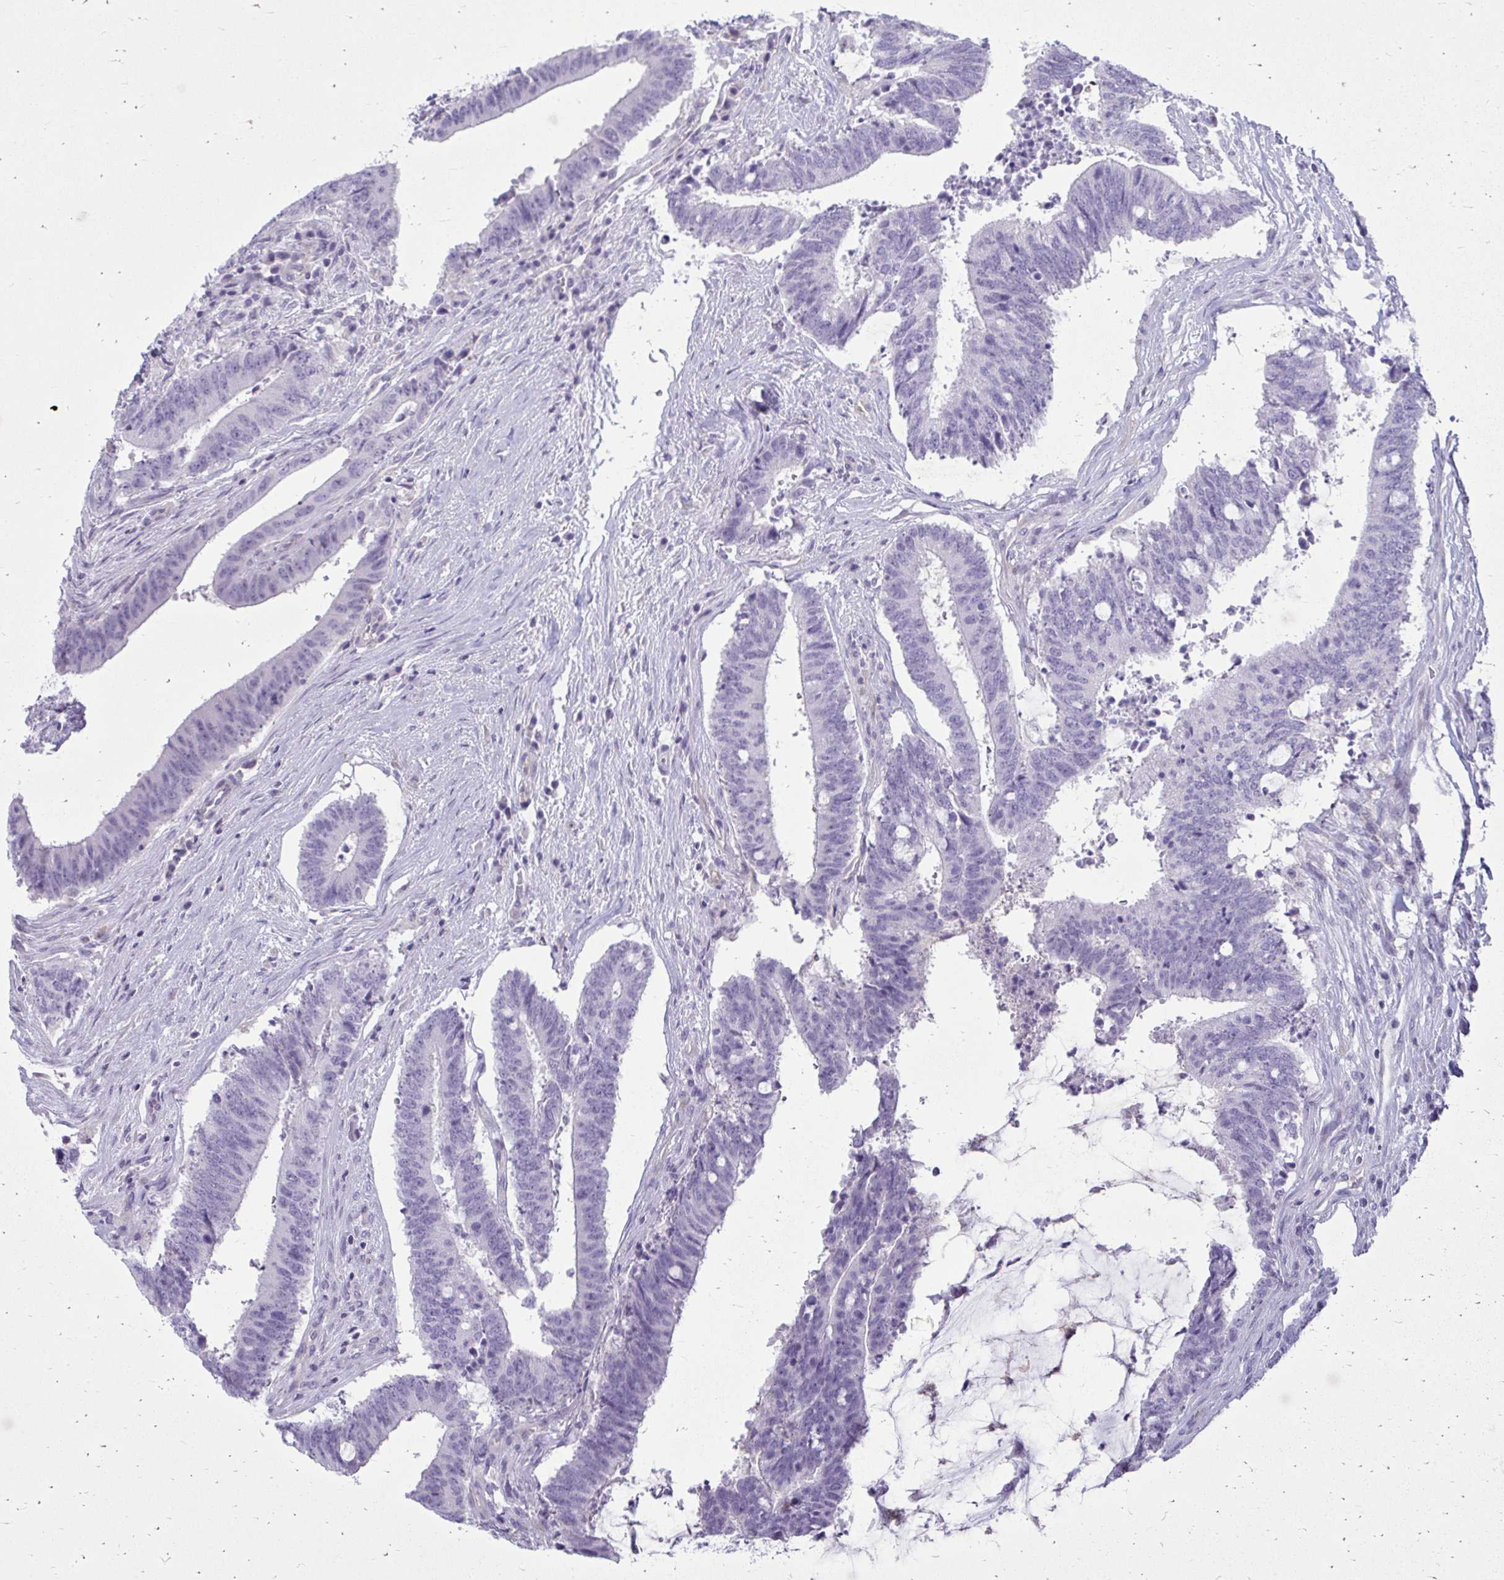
{"staining": {"intensity": "negative", "quantity": "none", "location": "none"}, "tissue": "colorectal cancer", "cell_type": "Tumor cells", "image_type": "cancer", "snomed": [{"axis": "morphology", "description": "Adenocarcinoma, NOS"}, {"axis": "topography", "description": "Colon"}], "caption": "Immunohistochemical staining of colorectal cancer (adenocarcinoma) demonstrates no significant positivity in tumor cells.", "gene": "FABP3", "patient": {"sex": "female", "age": 43}}